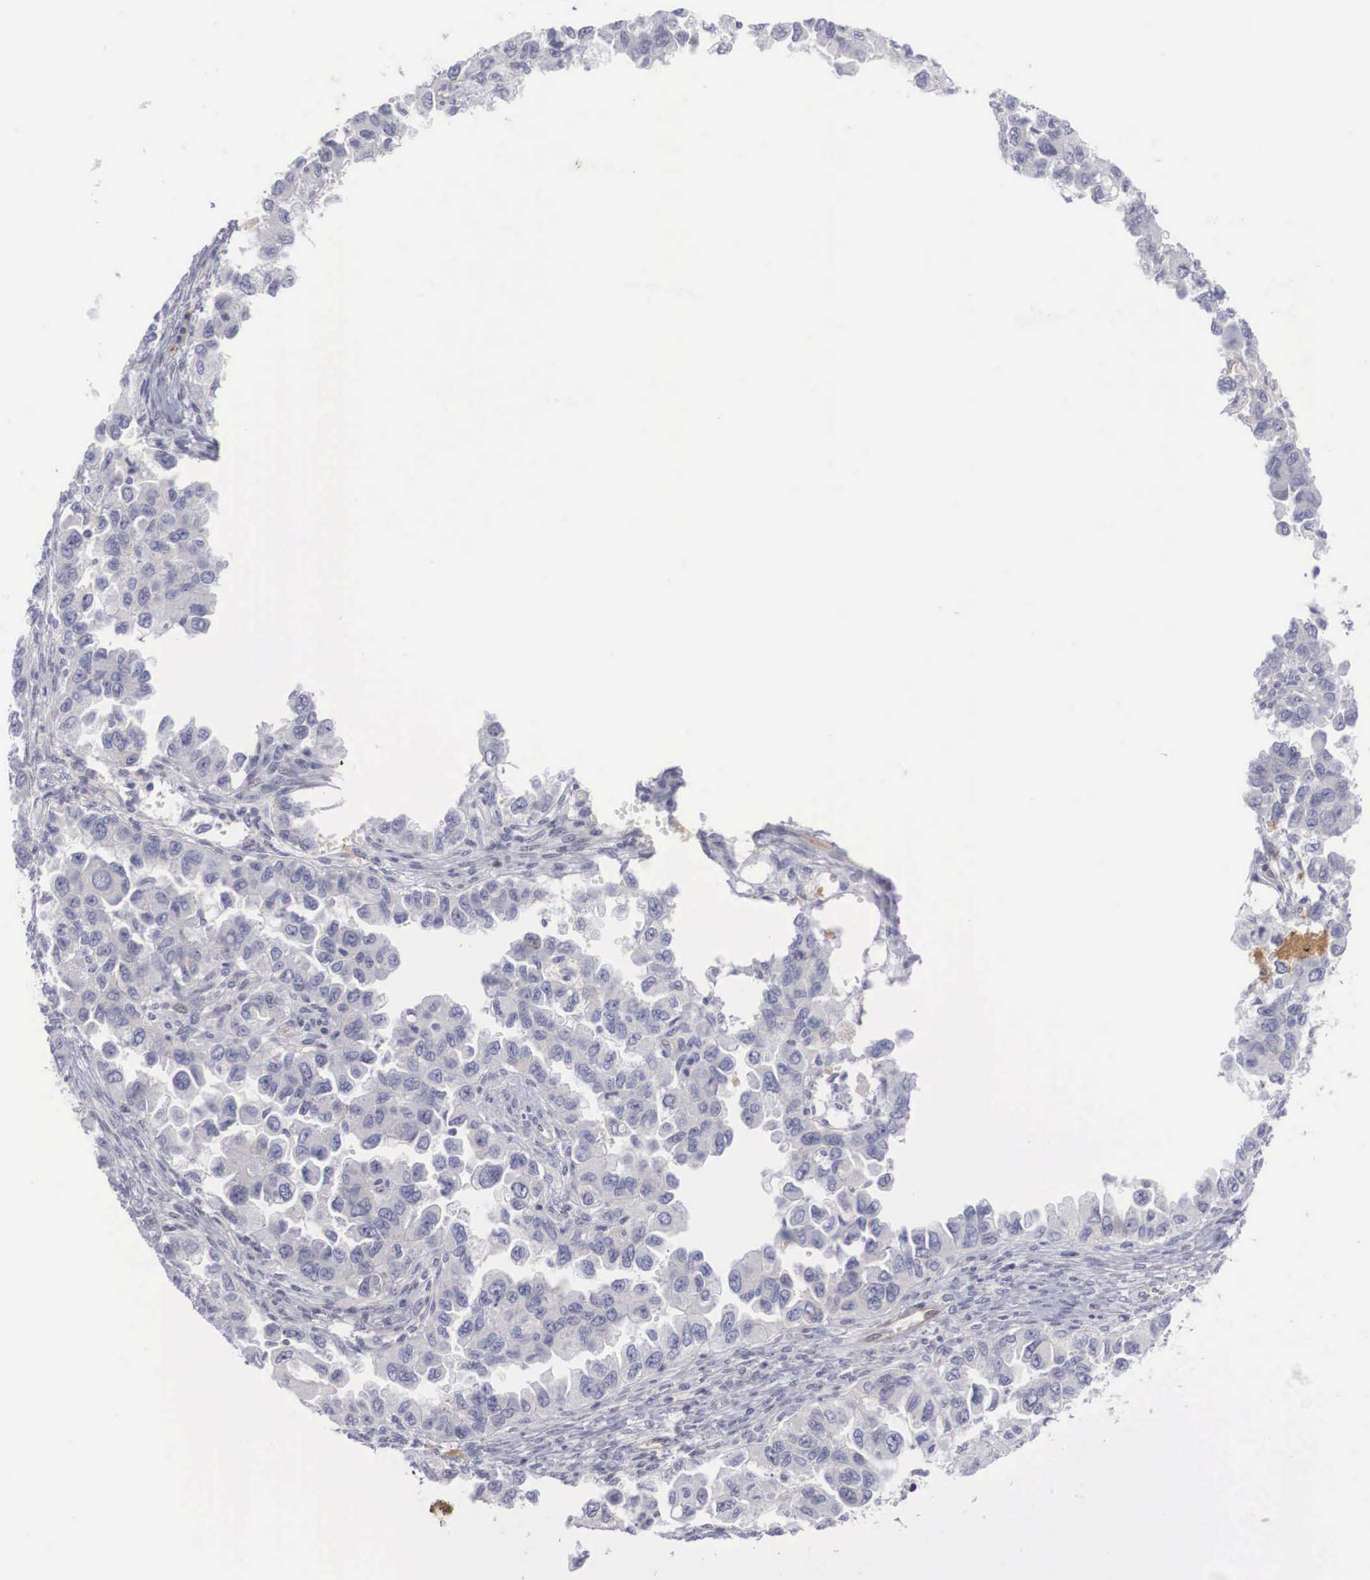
{"staining": {"intensity": "negative", "quantity": "none", "location": "none"}, "tissue": "ovarian cancer", "cell_type": "Tumor cells", "image_type": "cancer", "snomed": [{"axis": "morphology", "description": "Cystadenocarcinoma, serous, NOS"}, {"axis": "topography", "description": "Ovary"}], "caption": "Human ovarian cancer stained for a protein using immunohistochemistry (IHC) reveals no positivity in tumor cells.", "gene": "RBPJ", "patient": {"sex": "female", "age": 84}}